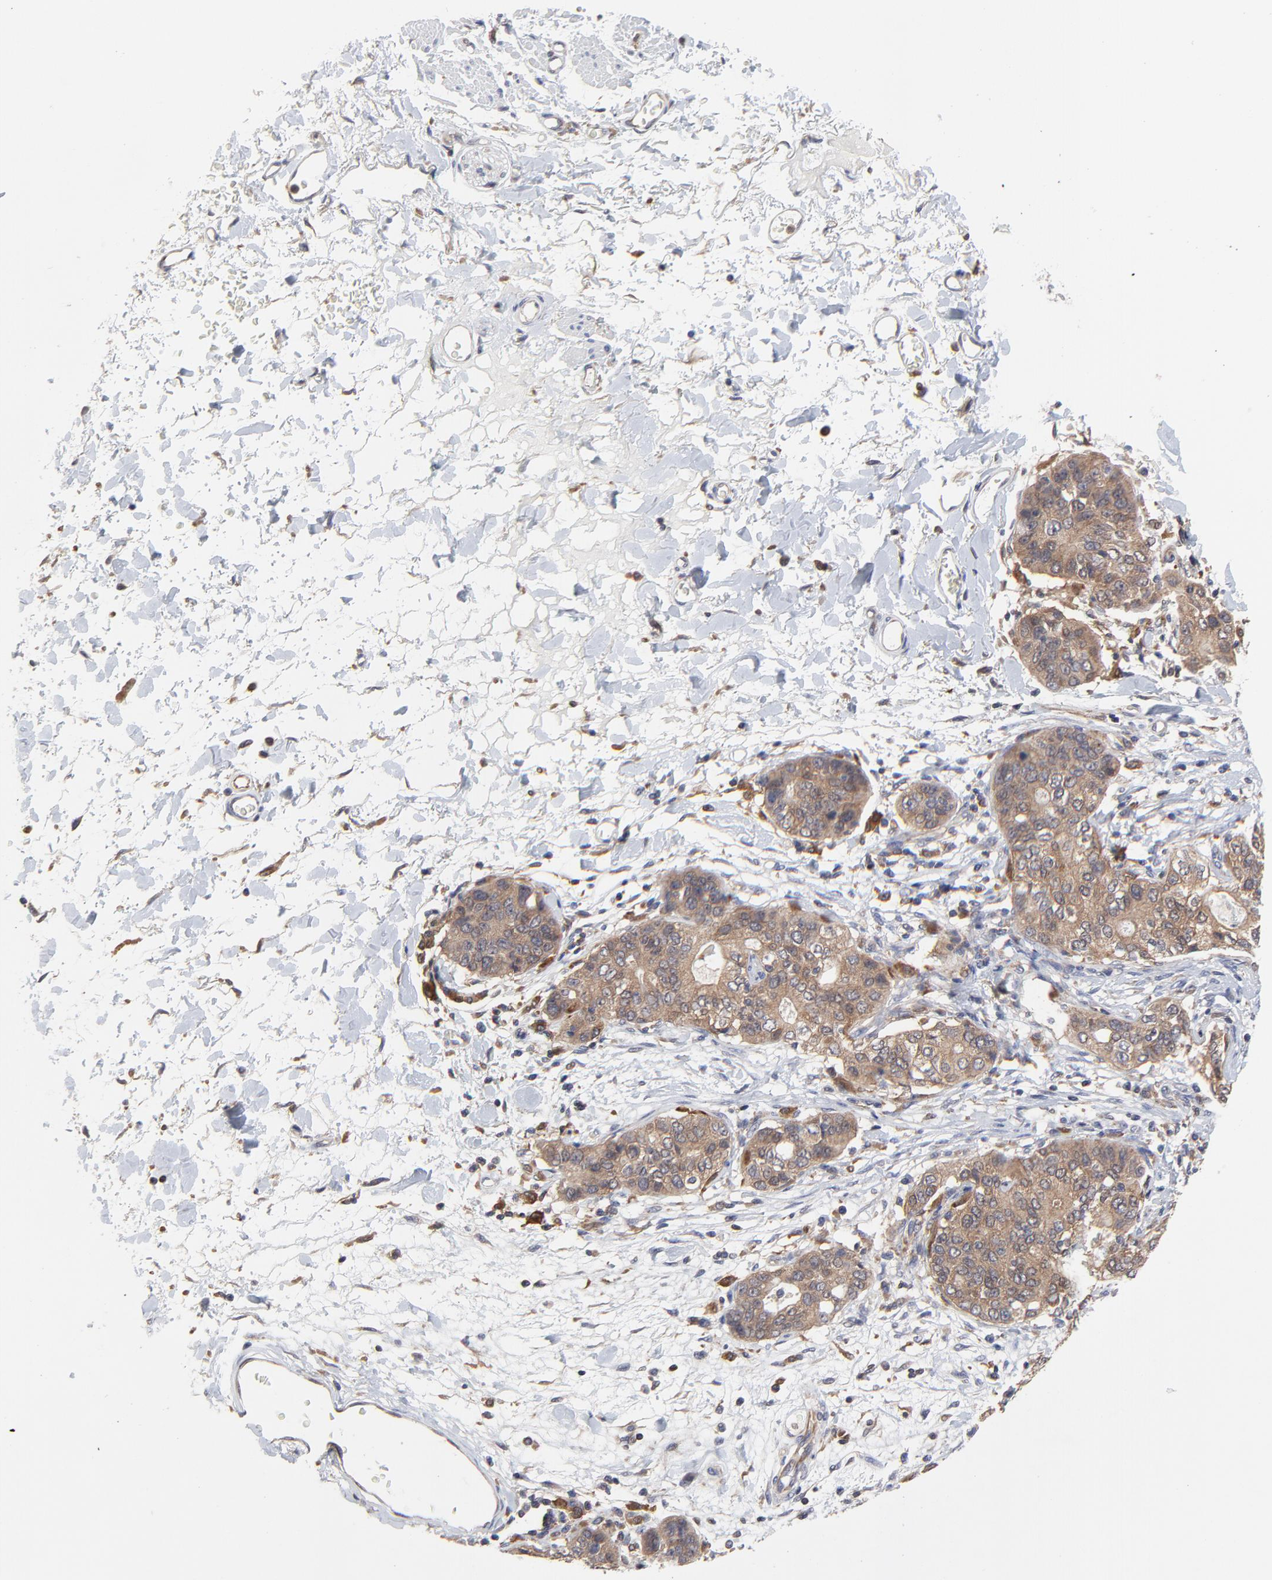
{"staining": {"intensity": "strong", "quantity": ">75%", "location": "cytoplasmic/membranous"}, "tissue": "stomach cancer", "cell_type": "Tumor cells", "image_type": "cancer", "snomed": [{"axis": "morphology", "description": "Adenocarcinoma, NOS"}, {"axis": "topography", "description": "Esophagus"}, {"axis": "topography", "description": "Stomach"}], "caption": "Stomach adenocarcinoma stained with a protein marker reveals strong staining in tumor cells.", "gene": "RAB9A", "patient": {"sex": "male", "age": 74}}